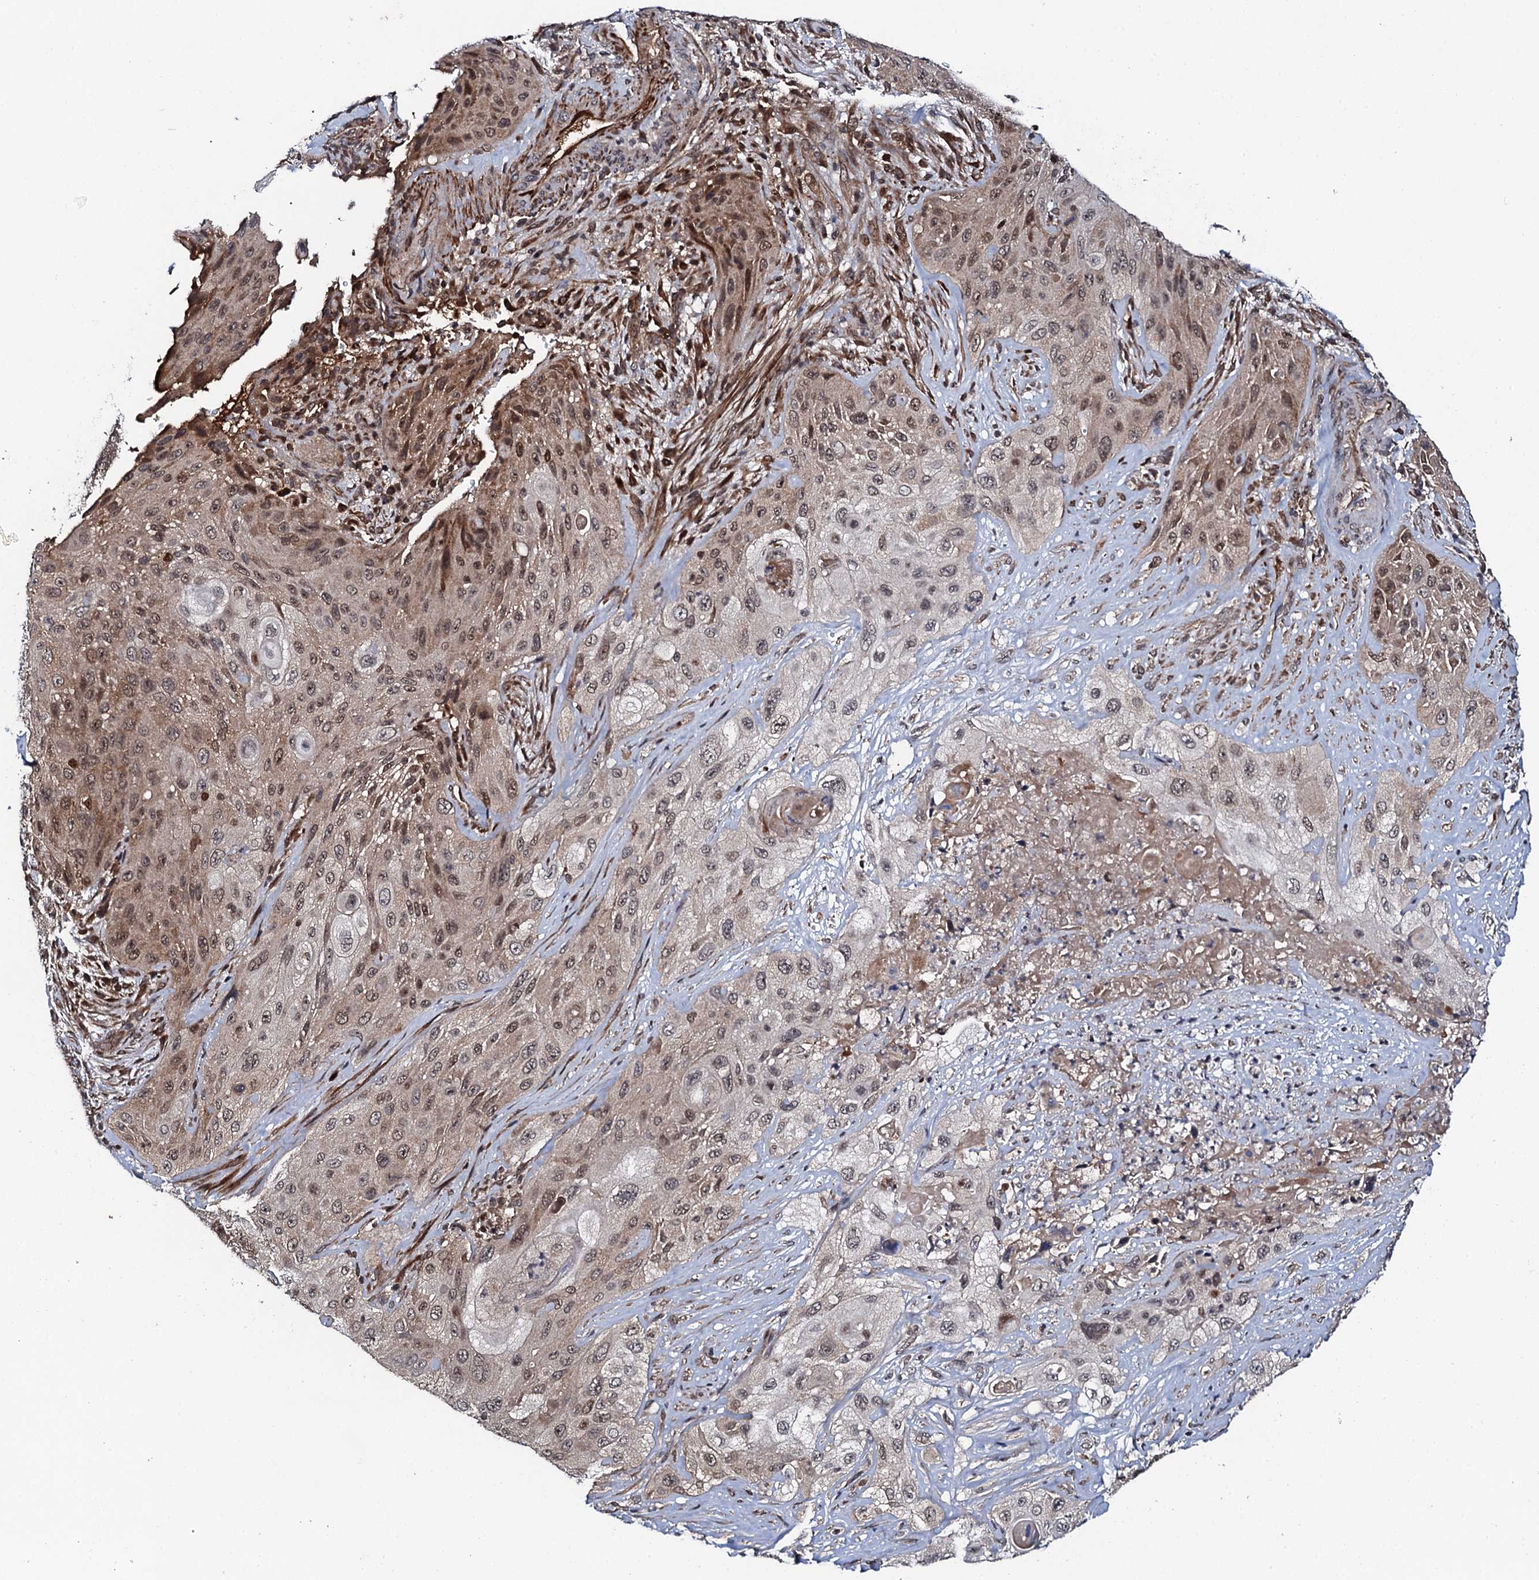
{"staining": {"intensity": "weak", "quantity": ">75%", "location": "cytoplasmic/membranous,nuclear"}, "tissue": "cervical cancer", "cell_type": "Tumor cells", "image_type": "cancer", "snomed": [{"axis": "morphology", "description": "Squamous cell carcinoma, NOS"}, {"axis": "topography", "description": "Cervix"}], "caption": "Tumor cells demonstrate low levels of weak cytoplasmic/membranous and nuclear staining in about >75% of cells in squamous cell carcinoma (cervical).", "gene": "FAM111A", "patient": {"sex": "female", "age": 42}}